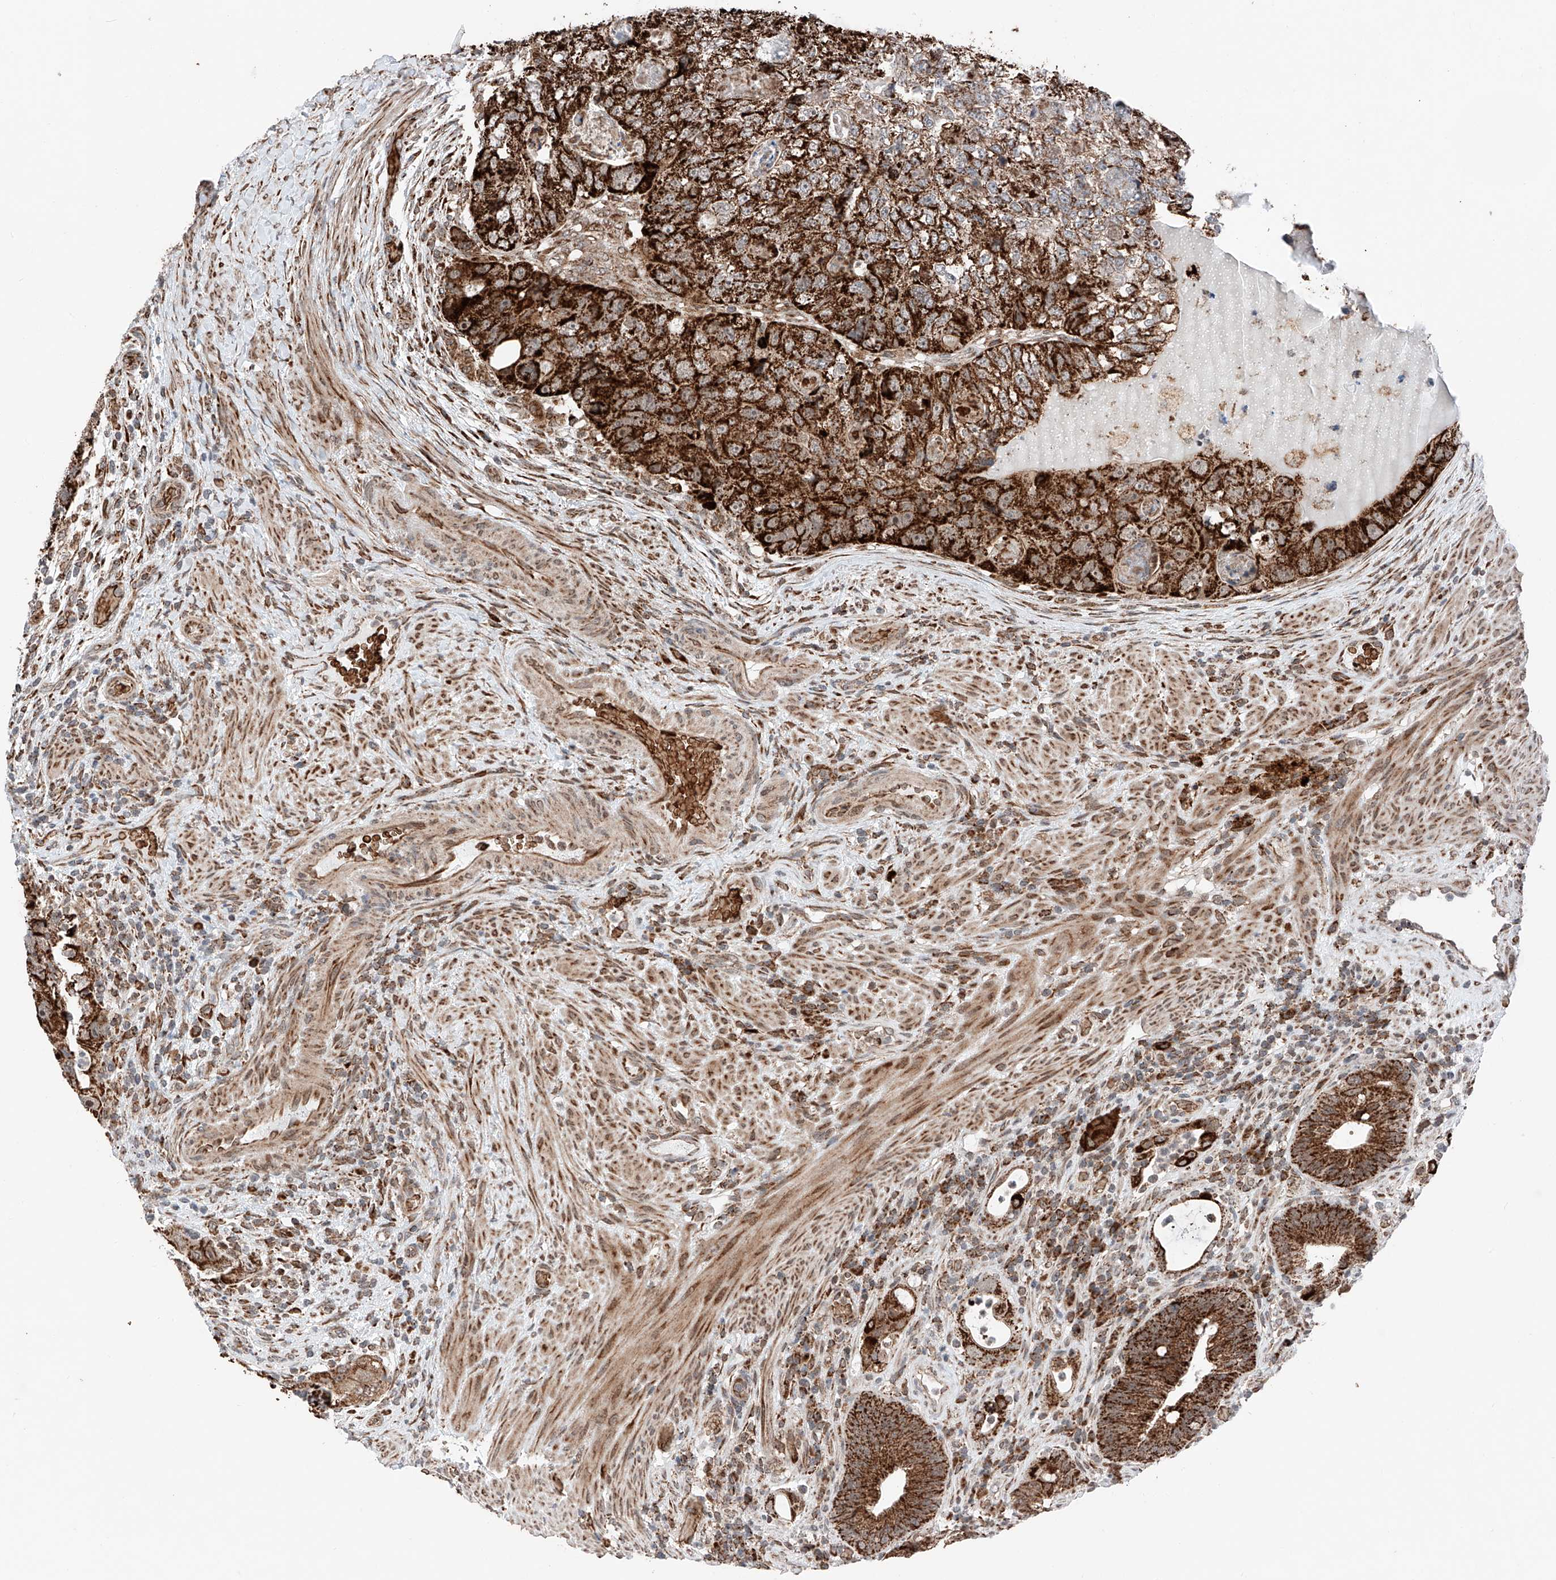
{"staining": {"intensity": "strong", "quantity": ">75%", "location": "cytoplasmic/membranous"}, "tissue": "colorectal cancer", "cell_type": "Tumor cells", "image_type": "cancer", "snomed": [{"axis": "morphology", "description": "Adenocarcinoma, NOS"}, {"axis": "topography", "description": "Rectum"}], "caption": "Strong cytoplasmic/membranous expression for a protein is identified in about >75% of tumor cells of colorectal cancer using immunohistochemistry.", "gene": "ZSCAN29", "patient": {"sex": "male", "age": 59}}